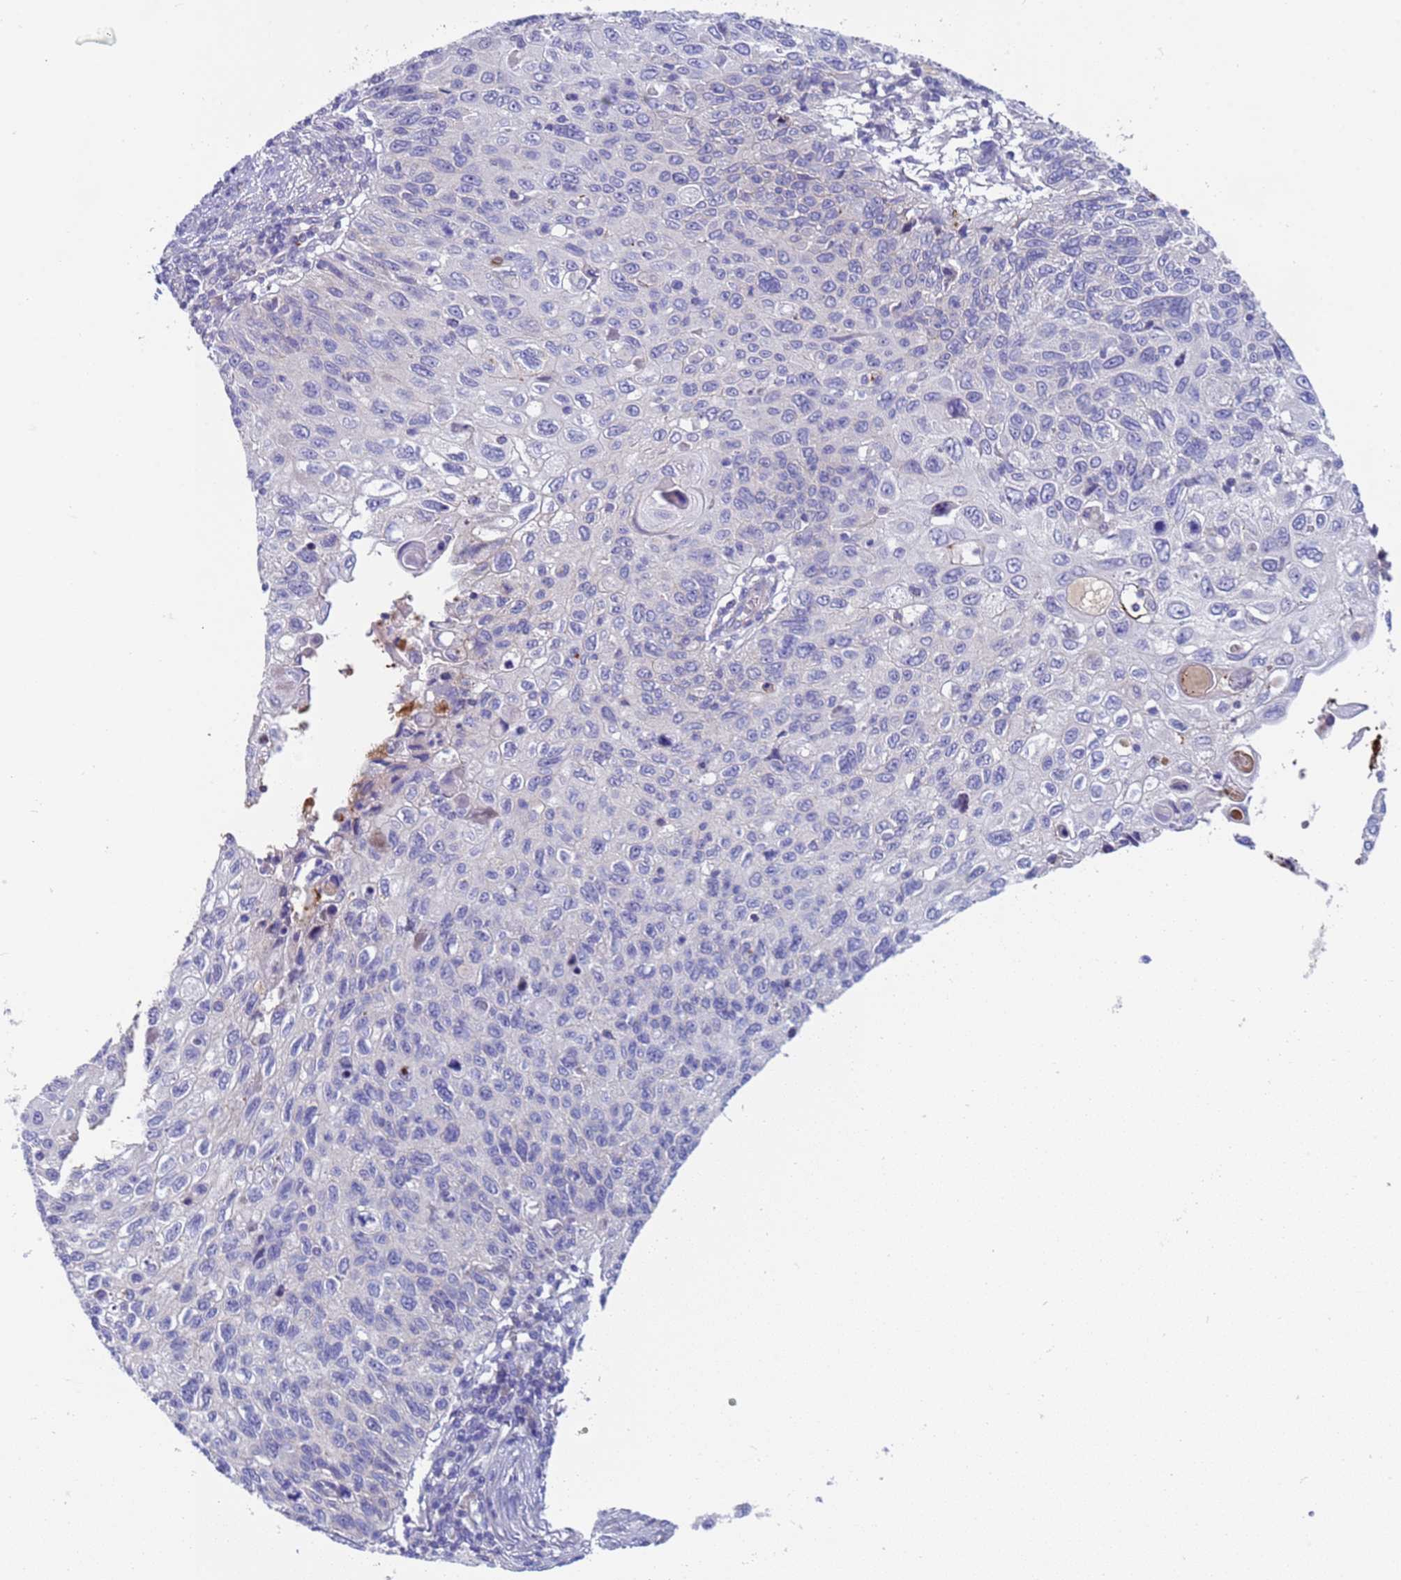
{"staining": {"intensity": "negative", "quantity": "none", "location": "none"}, "tissue": "cervical cancer", "cell_type": "Tumor cells", "image_type": "cancer", "snomed": [{"axis": "morphology", "description": "Squamous cell carcinoma, NOS"}, {"axis": "topography", "description": "Cervix"}], "caption": "Immunohistochemistry (IHC) image of cervical cancer stained for a protein (brown), which shows no positivity in tumor cells.", "gene": "C4orf46", "patient": {"sex": "female", "age": 70}}